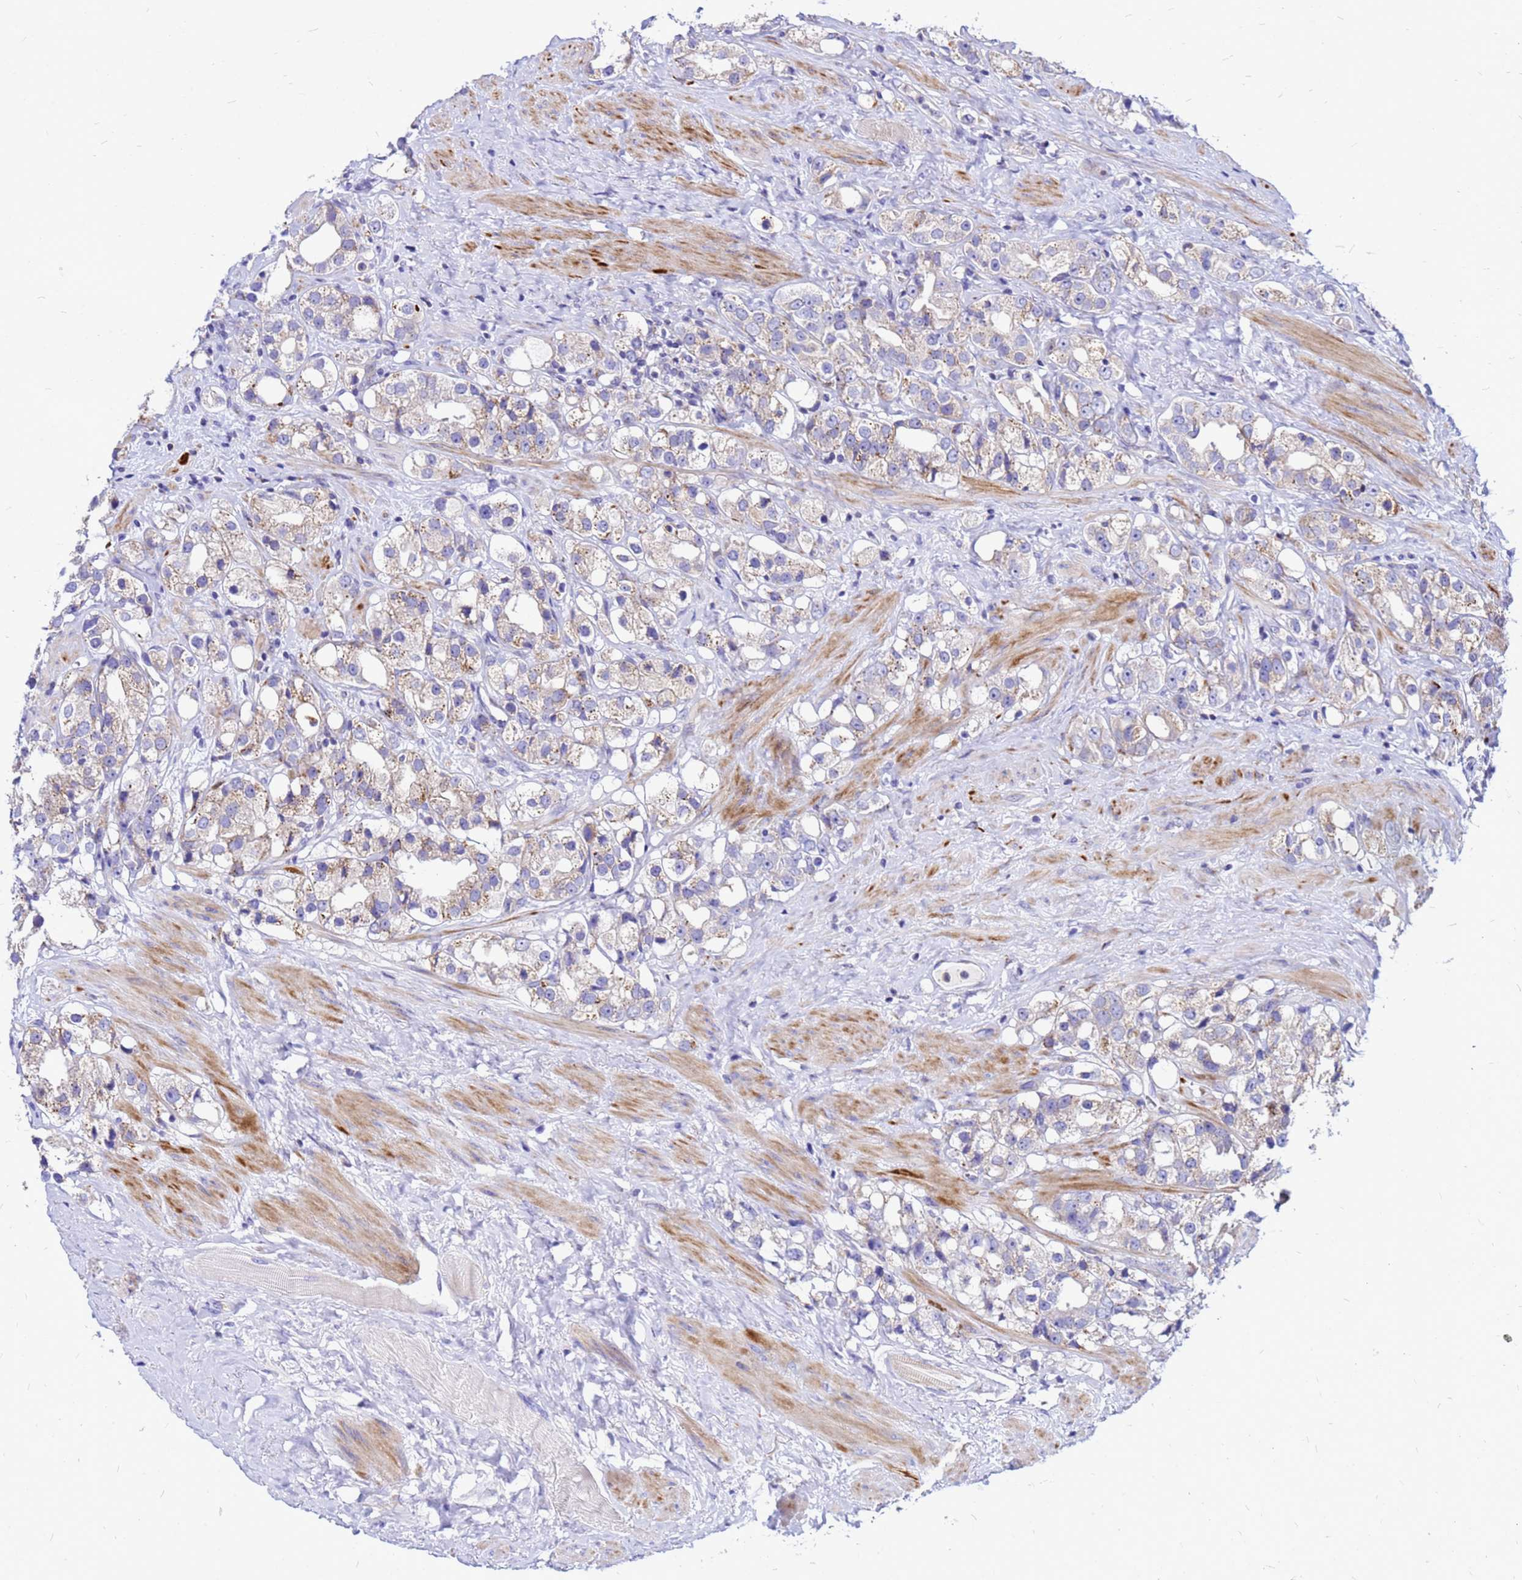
{"staining": {"intensity": "weak", "quantity": "25%-75%", "location": "cytoplasmic/membranous"}, "tissue": "prostate cancer", "cell_type": "Tumor cells", "image_type": "cancer", "snomed": [{"axis": "morphology", "description": "Adenocarcinoma, NOS"}, {"axis": "topography", "description": "Prostate"}], "caption": "The histopathology image shows a brown stain indicating the presence of a protein in the cytoplasmic/membranous of tumor cells in prostate cancer.", "gene": "FHIP1A", "patient": {"sex": "male", "age": 79}}